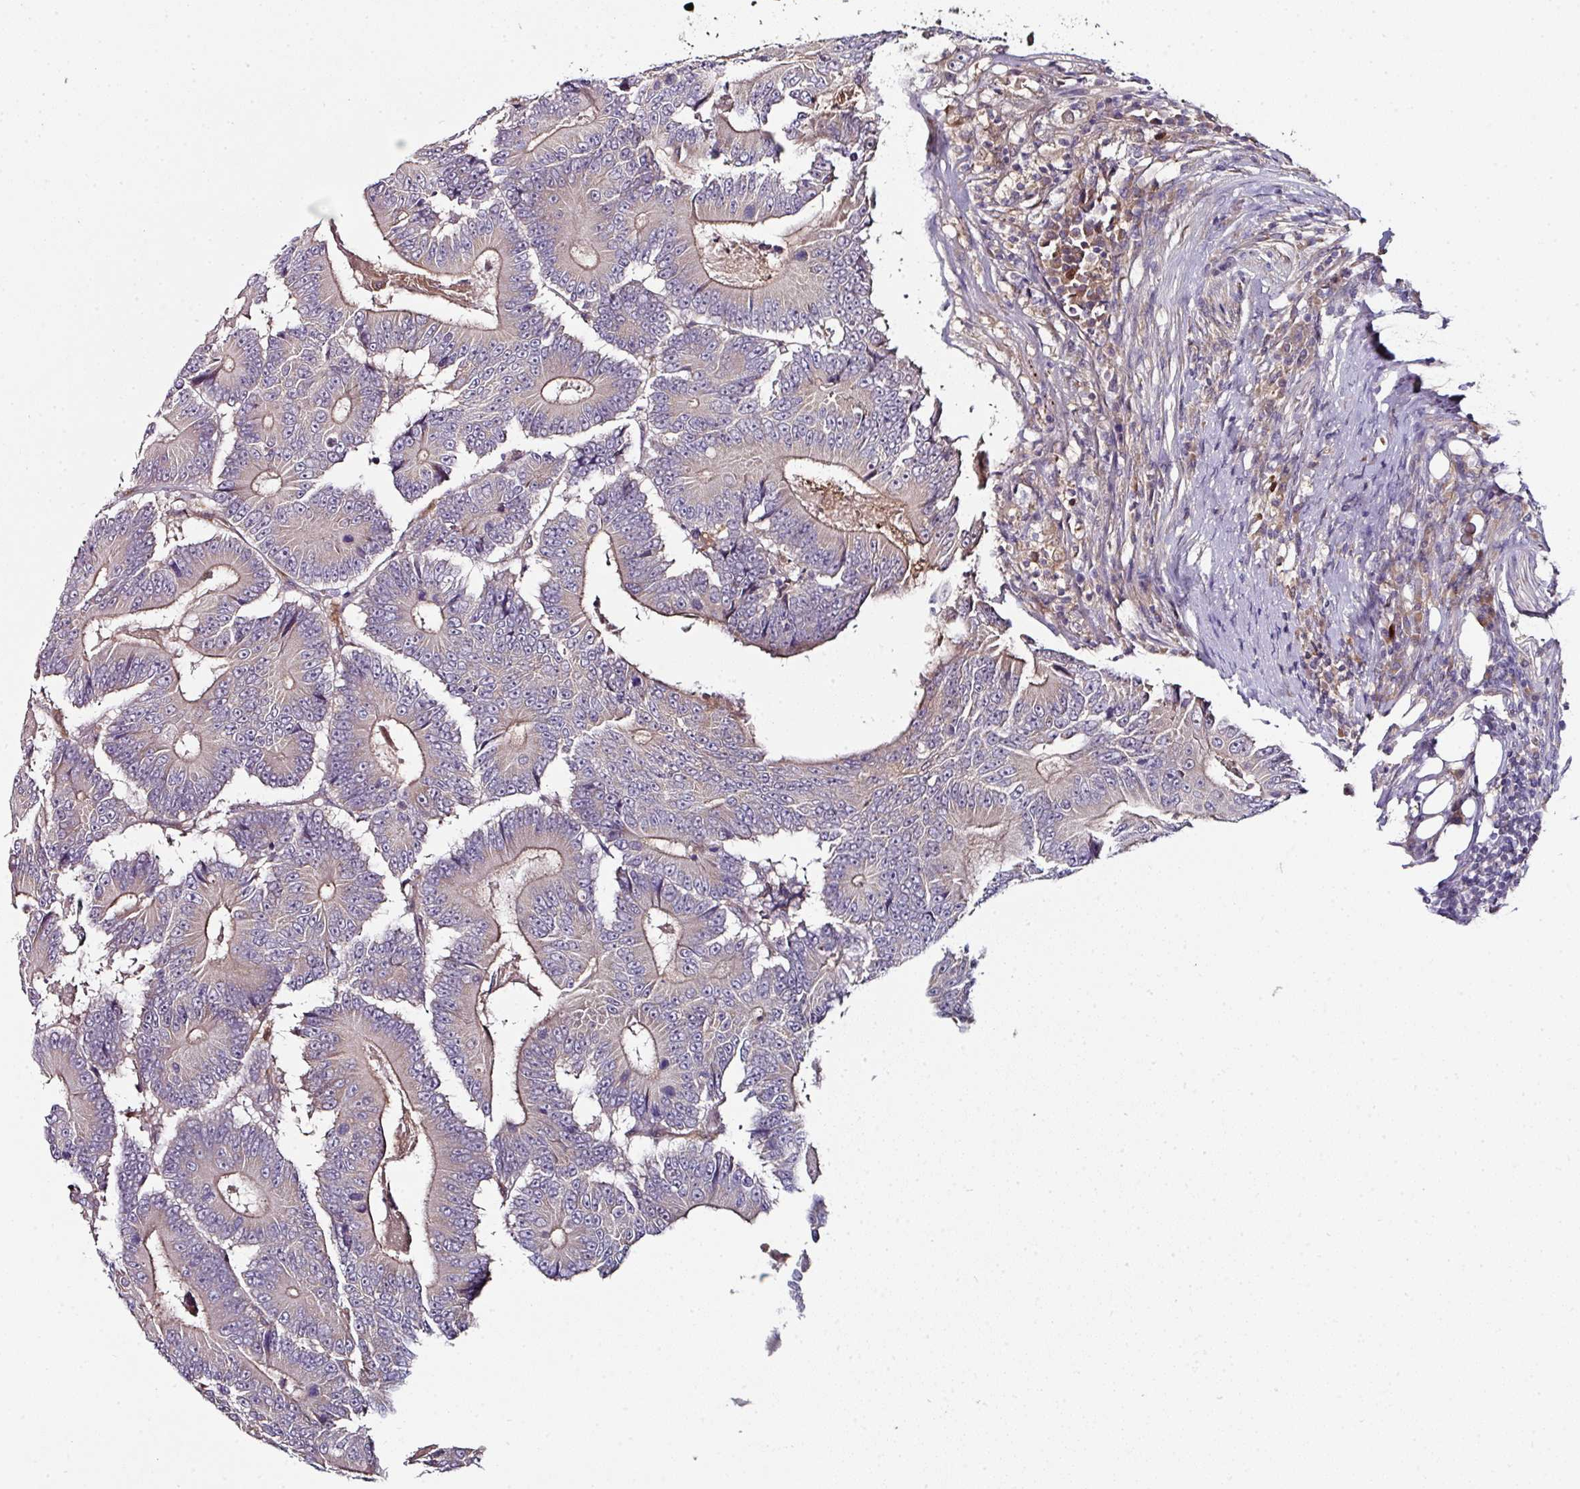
{"staining": {"intensity": "negative", "quantity": "none", "location": "none"}, "tissue": "colorectal cancer", "cell_type": "Tumor cells", "image_type": "cancer", "snomed": [{"axis": "morphology", "description": "Adenocarcinoma, NOS"}, {"axis": "topography", "description": "Colon"}], "caption": "This photomicrograph is of colorectal cancer (adenocarcinoma) stained with IHC to label a protein in brown with the nuclei are counter-stained blue. There is no staining in tumor cells.", "gene": "CTDSP2", "patient": {"sex": "male", "age": 83}}